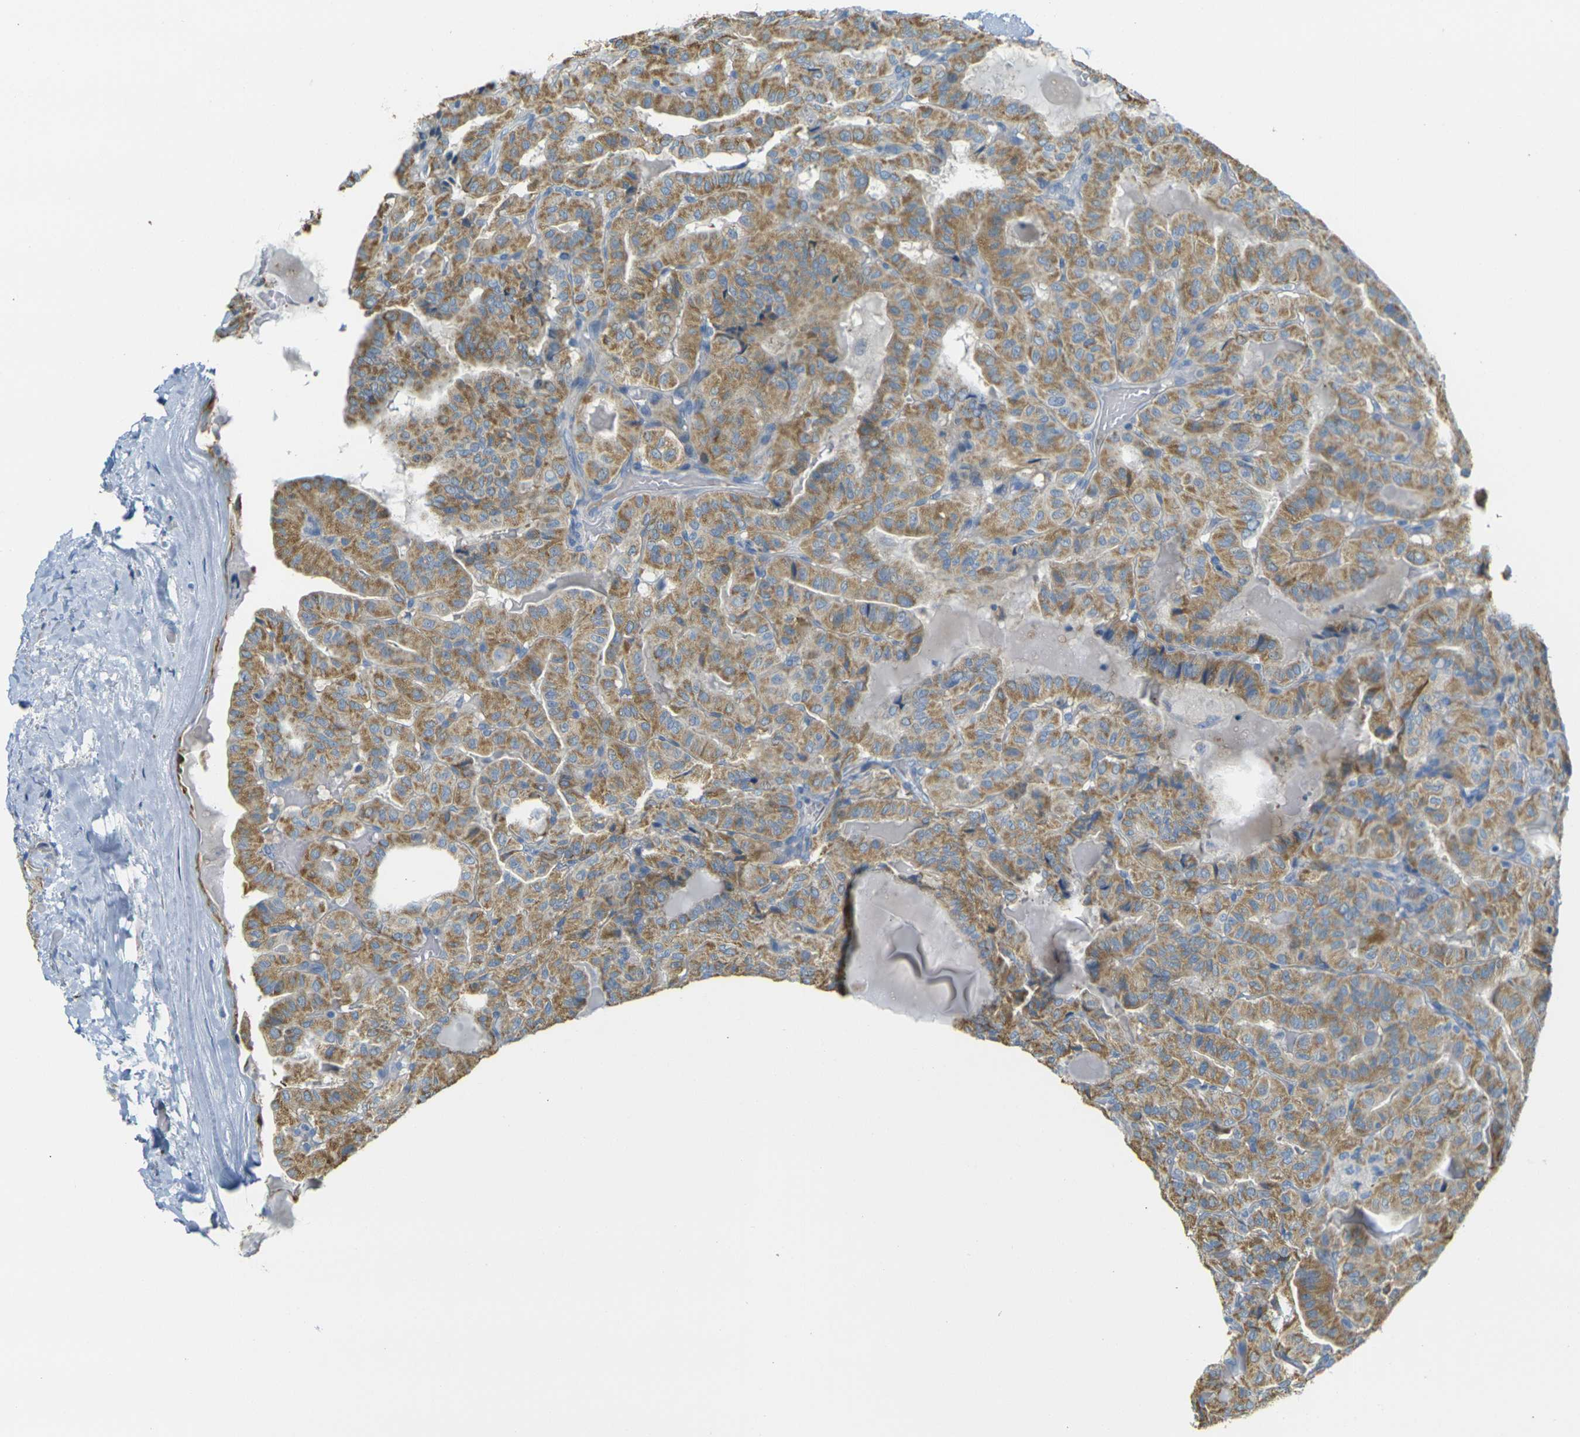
{"staining": {"intensity": "moderate", "quantity": ">75%", "location": "cytoplasmic/membranous"}, "tissue": "thyroid cancer", "cell_type": "Tumor cells", "image_type": "cancer", "snomed": [{"axis": "morphology", "description": "Papillary adenocarcinoma, NOS"}, {"axis": "topography", "description": "Thyroid gland"}], "caption": "Tumor cells display medium levels of moderate cytoplasmic/membranous expression in about >75% of cells in human thyroid papillary adenocarcinoma.", "gene": "PARD6B", "patient": {"sex": "male", "age": 77}}